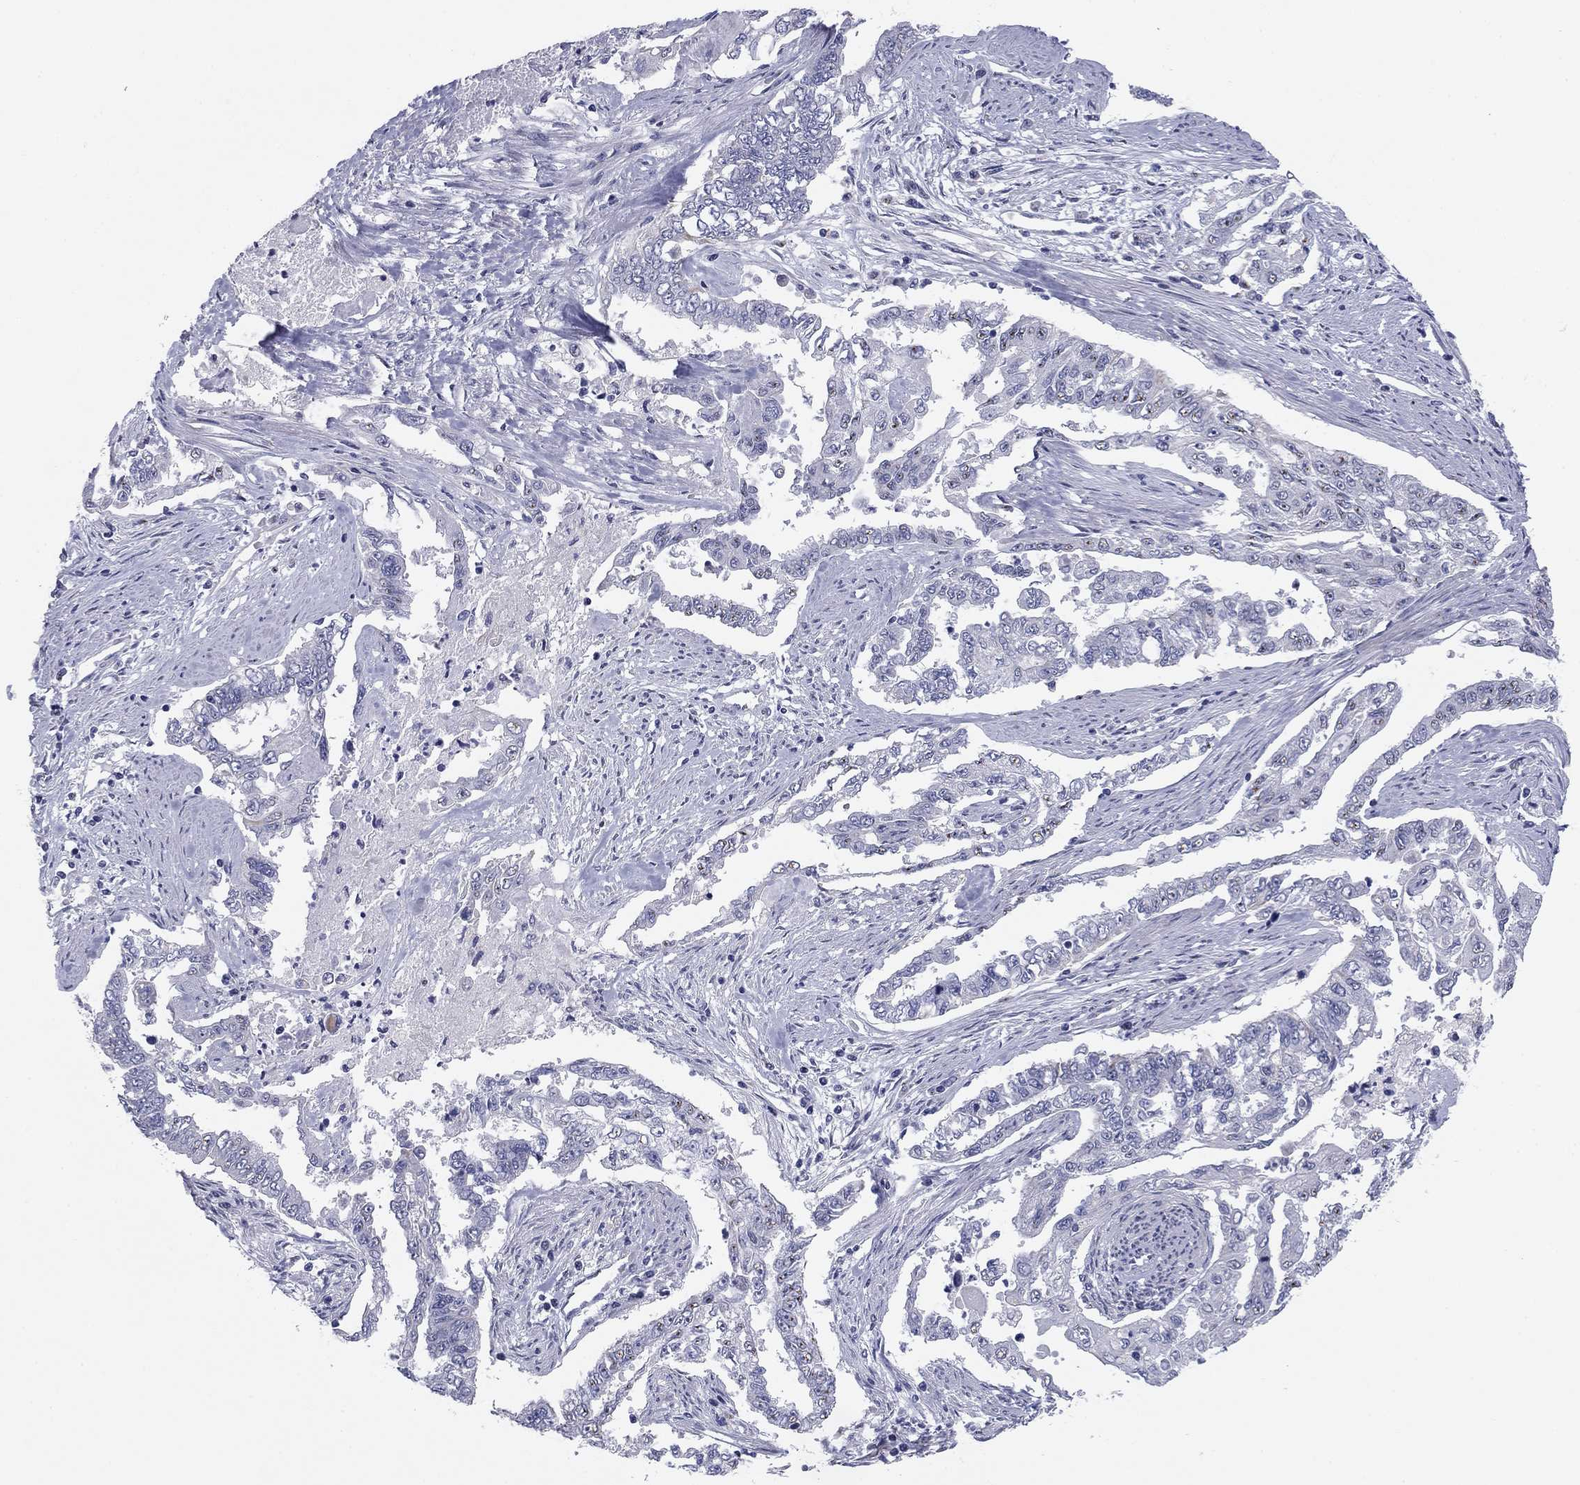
{"staining": {"intensity": "moderate", "quantity": "<25%", "location": "nuclear"}, "tissue": "endometrial cancer", "cell_type": "Tumor cells", "image_type": "cancer", "snomed": [{"axis": "morphology", "description": "Adenocarcinoma, NOS"}, {"axis": "topography", "description": "Uterus"}], "caption": "An image of human endometrial cancer stained for a protein exhibits moderate nuclear brown staining in tumor cells.", "gene": "SEPTIN3", "patient": {"sex": "female", "age": 59}}